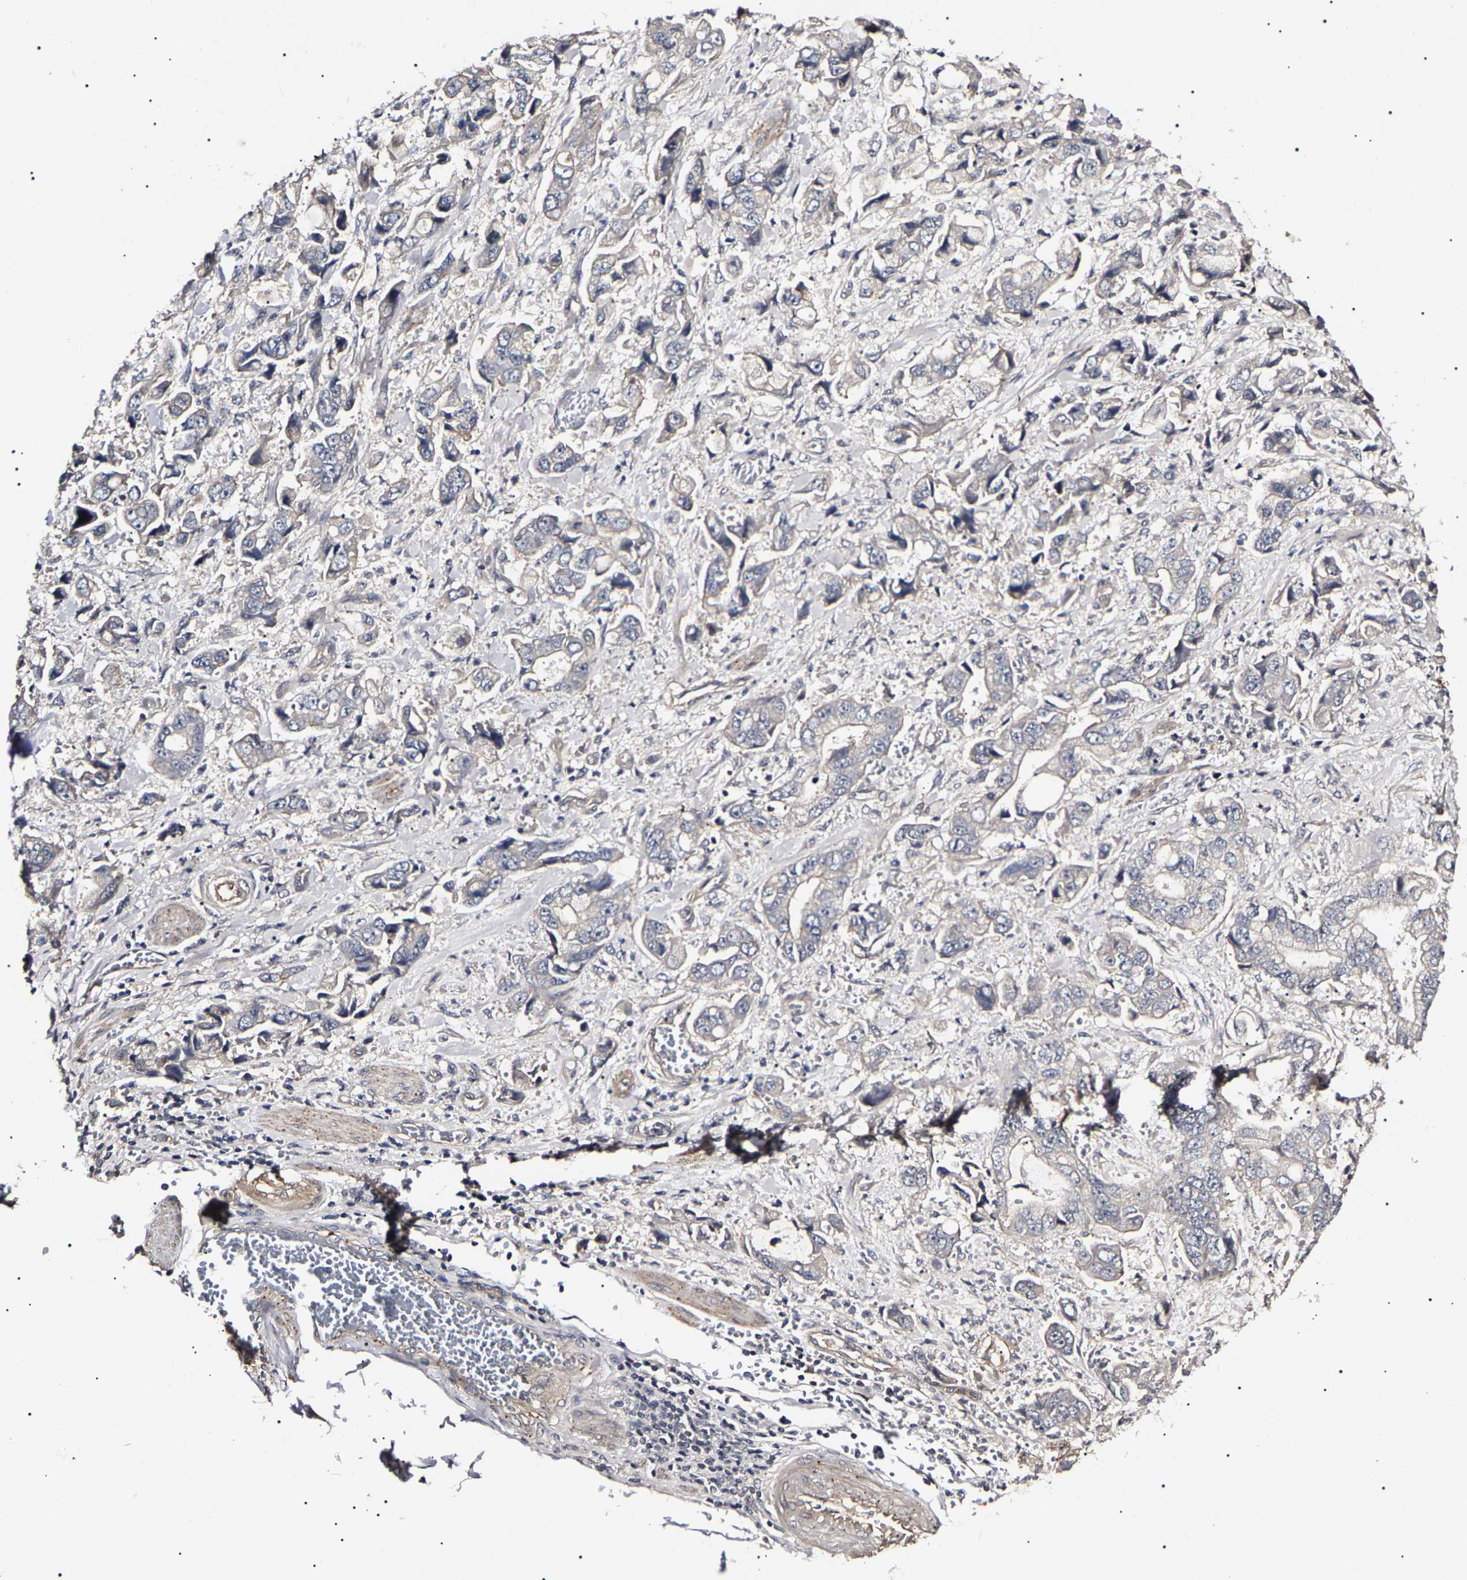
{"staining": {"intensity": "negative", "quantity": "none", "location": "none"}, "tissue": "stomach cancer", "cell_type": "Tumor cells", "image_type": "cancer", "snomed": [{"axis": "morphology", "description": "Normal tissue, NOS"}, {"axis": "morphology", "description": "Adenocarcinoma, NOS"}, {"axis": "topography", "description": "Stomach"}], "caption": "Protein analysis of stomach adenocarcinoma exhibits no significant positivity in tumor cells.", "gene": "KLHL42", "patient": {"sex": "male", "age": 62}}